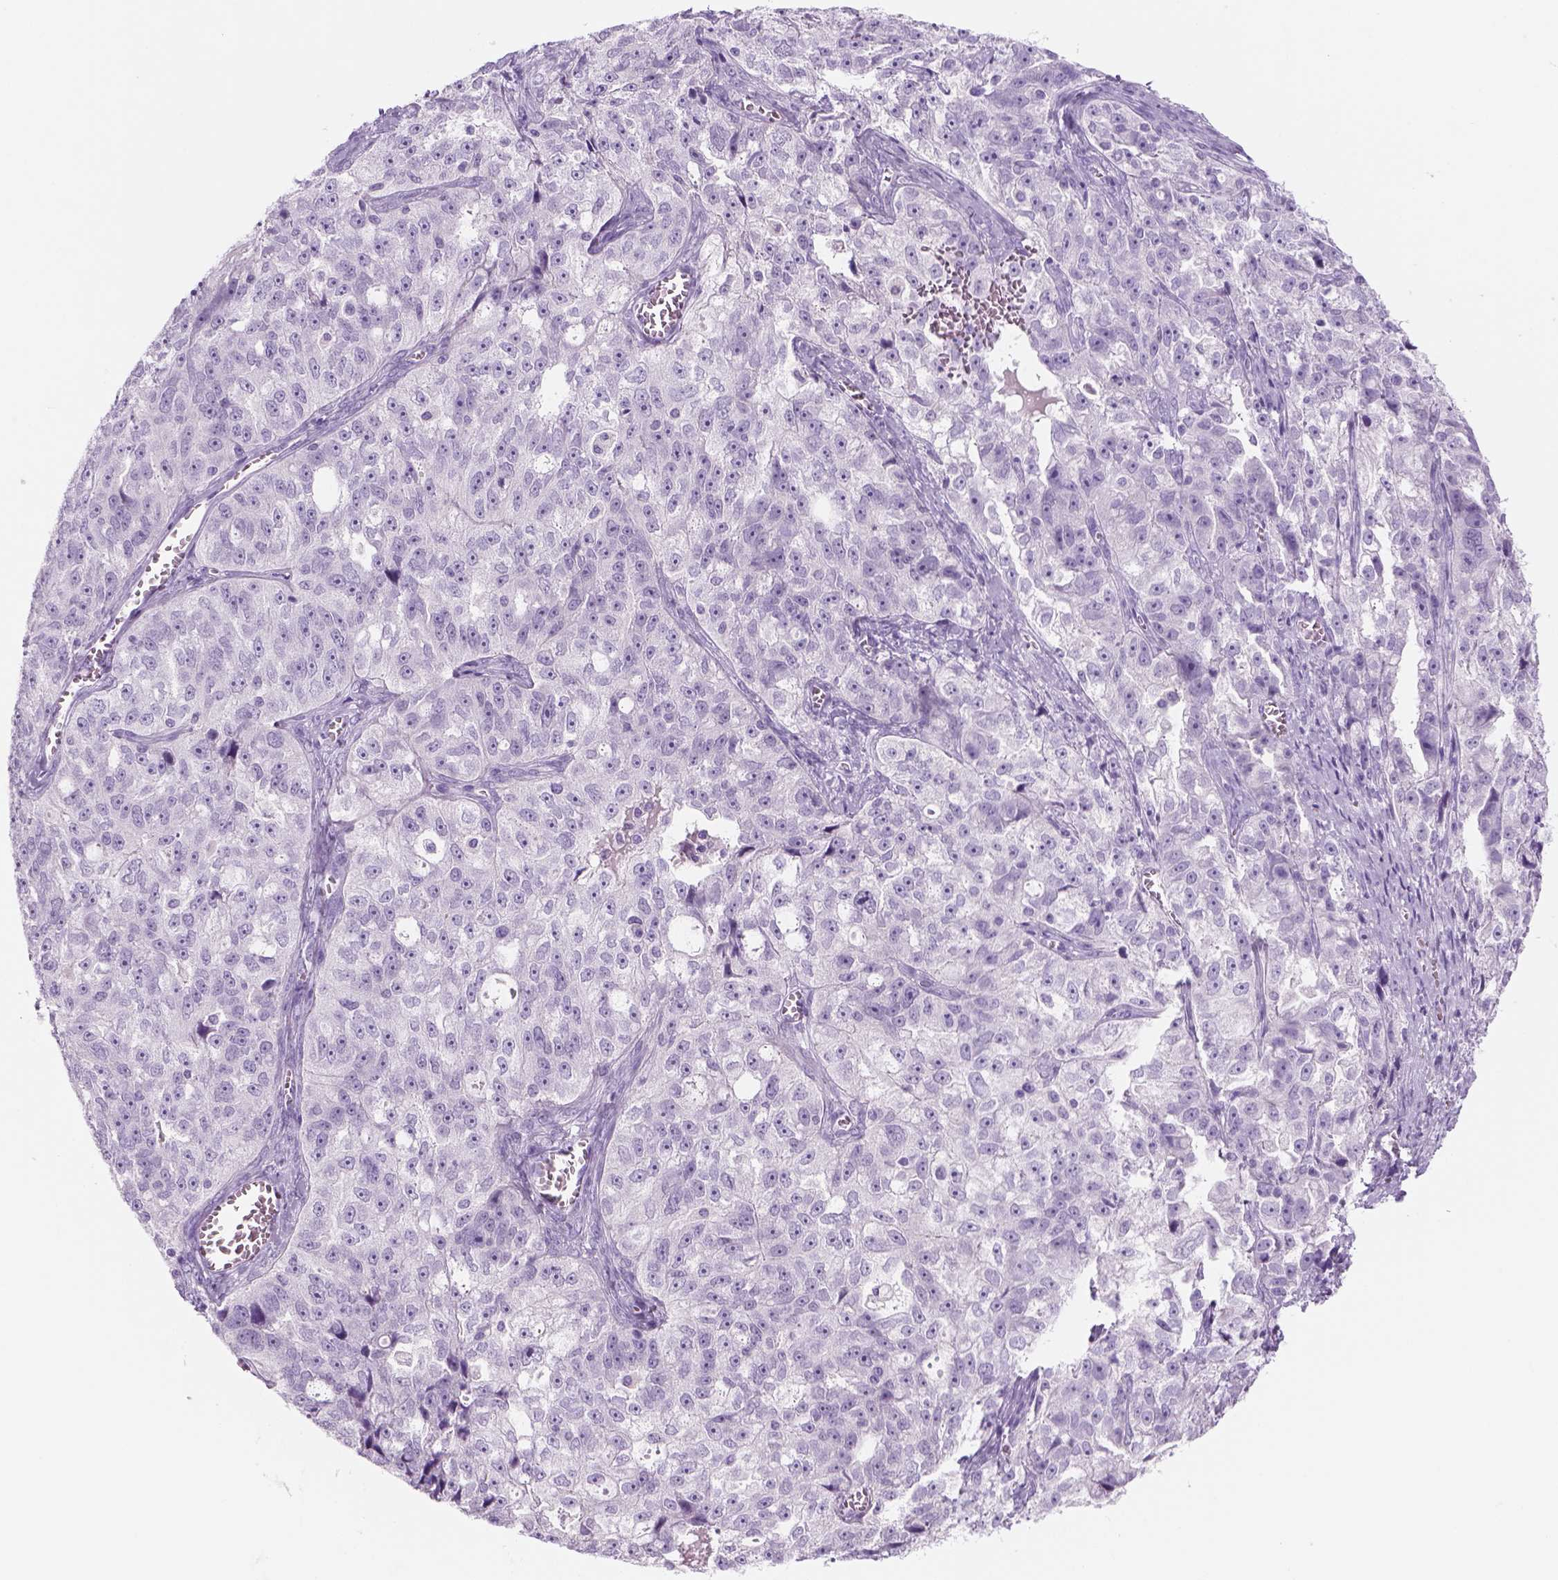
{"staining": {"intensity": "negative", "quantity": "none", "location": "none"}, "tissue": "ovarian cancer", "cell_type": "Tumor cells", "image_type": "cancer", "snomed": [{"axis": "morphology", "description": "Cystadenocarcinoma, serous, NOS"}, {"axis": "topography", "description": "Ovary"}], "caption": "Human ovarian cancer stained for a protein using immunohistochemistry reveals no expression in tumor cells.", "gene": "KRTAP11-1", "patient": {"sex": "female", "age": 51}}